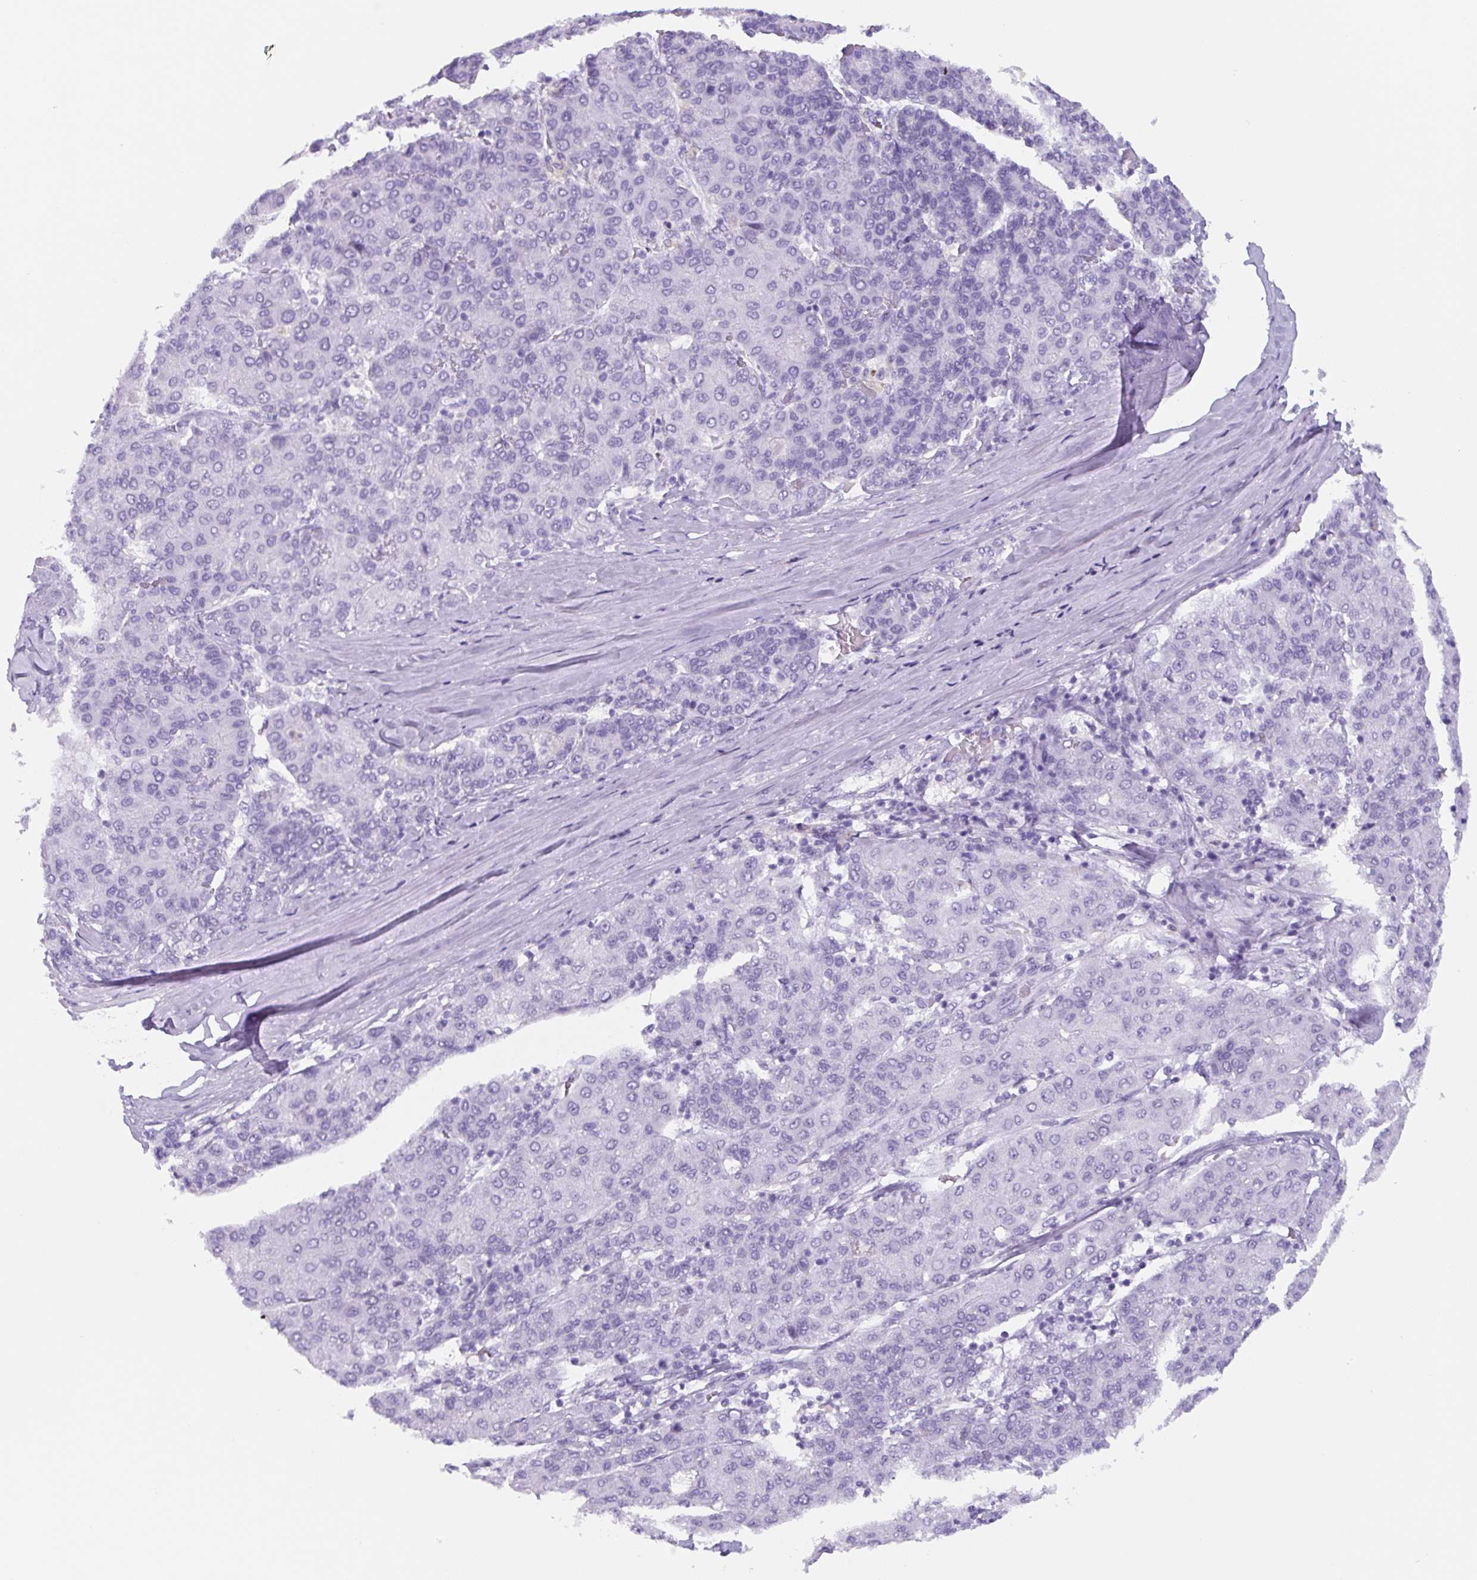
{"staining": {"intensity": "negative", "quantity": "none", "location": "none"}, "tissue": "liver cancer", "cell_type": "Tumor cells", "image_type": "cancer", "snomed": [{"axis": "morphology", "description": "Carcinoma, Hepatocellular, NOS"}, {"axis": "topography", "description": "Liver"}], "caption": "Hepatocellular carcinoma (liver) was stained to show a protein in brown. There is no significant staining in tumor cells.", "gene": "TNFRSF8", "patient": {"sex": "male", "age": 65}}